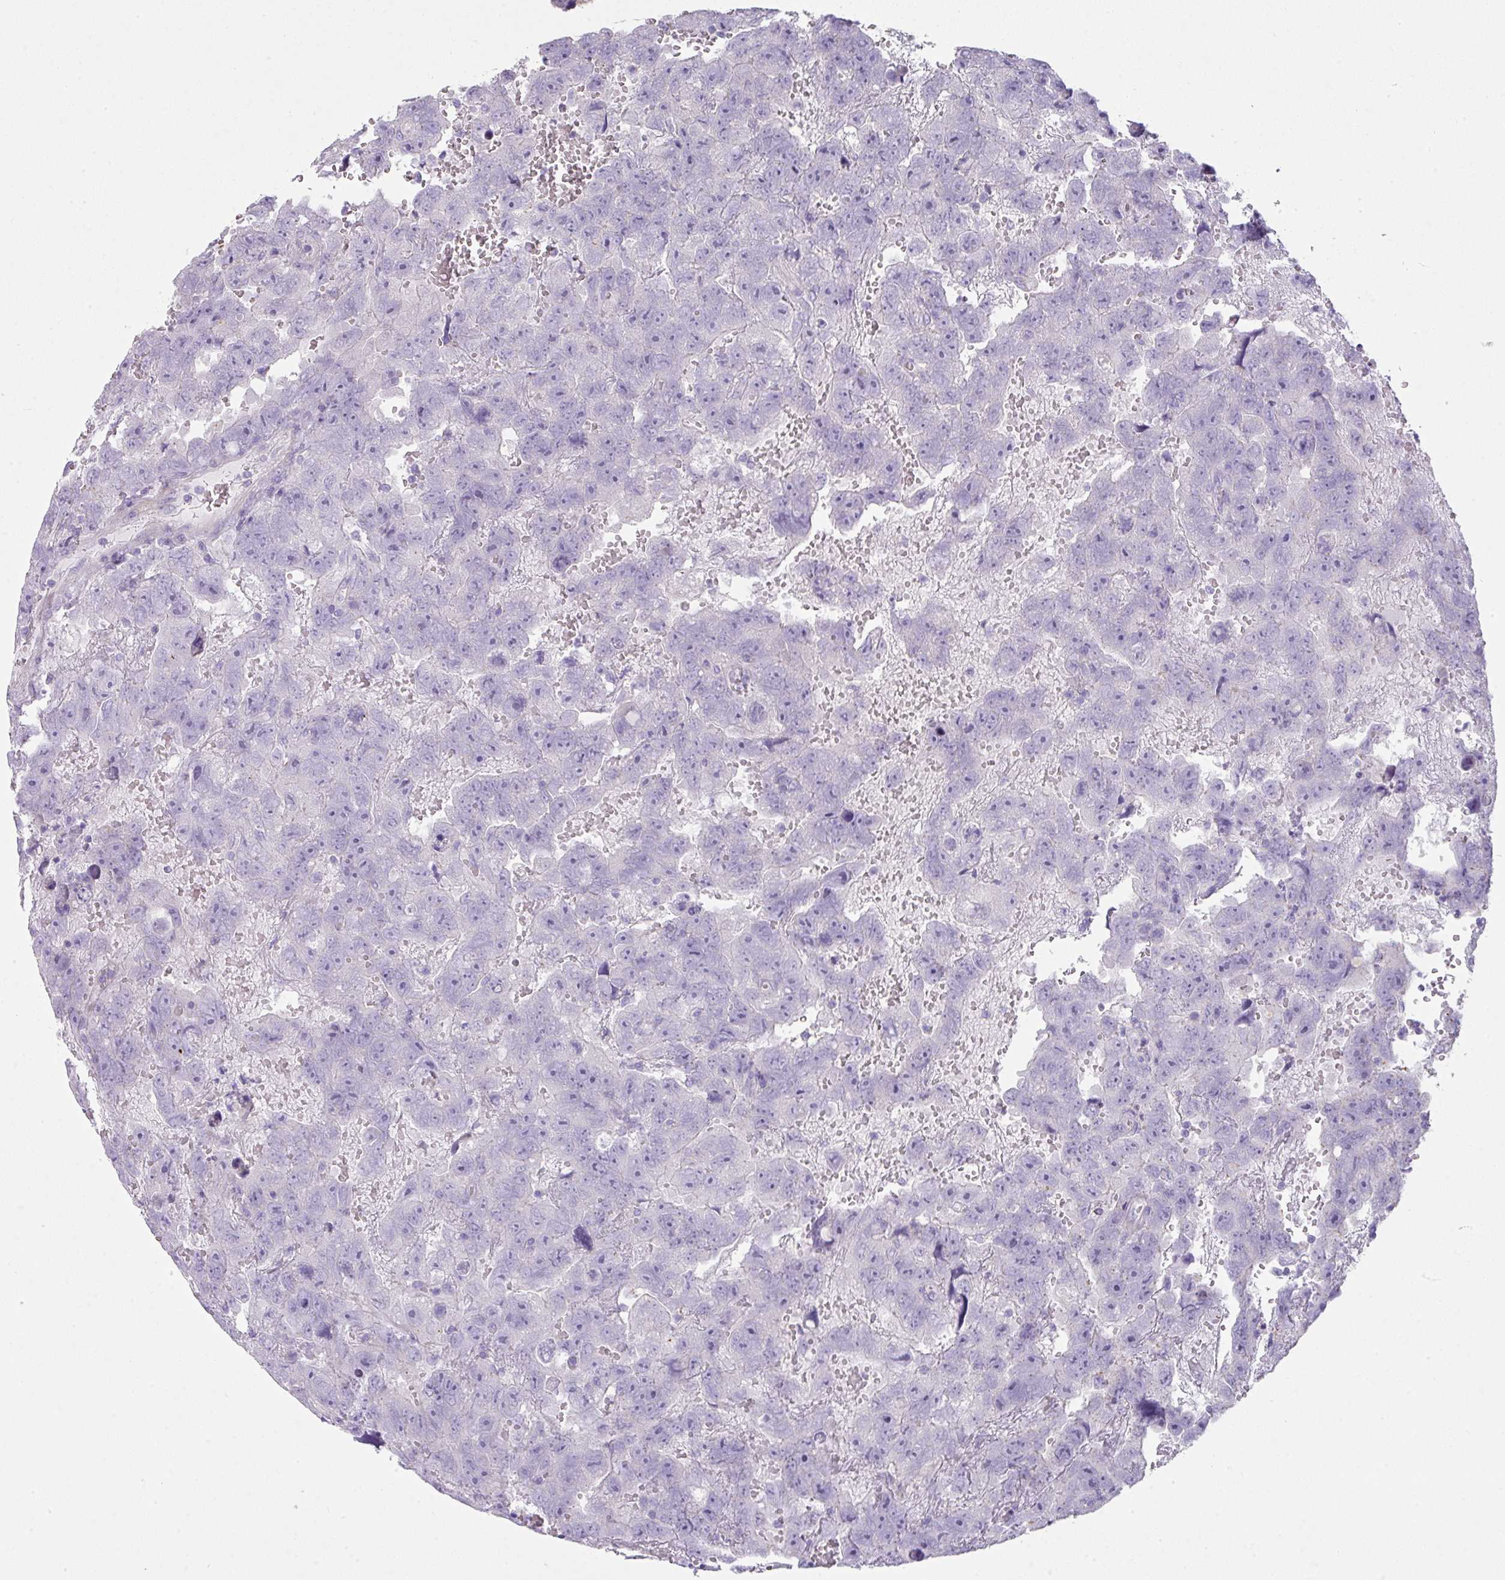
{"staining": {"intensity": "negative", "quantity": "none", "location": "none"}, "tissue": "testis cancer", "cell_type": "Tumor cells", "image_type": "cancer", "snomed": [{"axis": "morphology", "description": "Carcinoma, Embryonal, NOS"}, {"axis": "topography", "description": "Testis"}], "caption": "Human embryonal carcinoma (testis) stained for a protein using immunohistochemistry displays no expression in tumor cells.", "gene": "GLI4", "patient": {"sex": "male", "age": 45}}